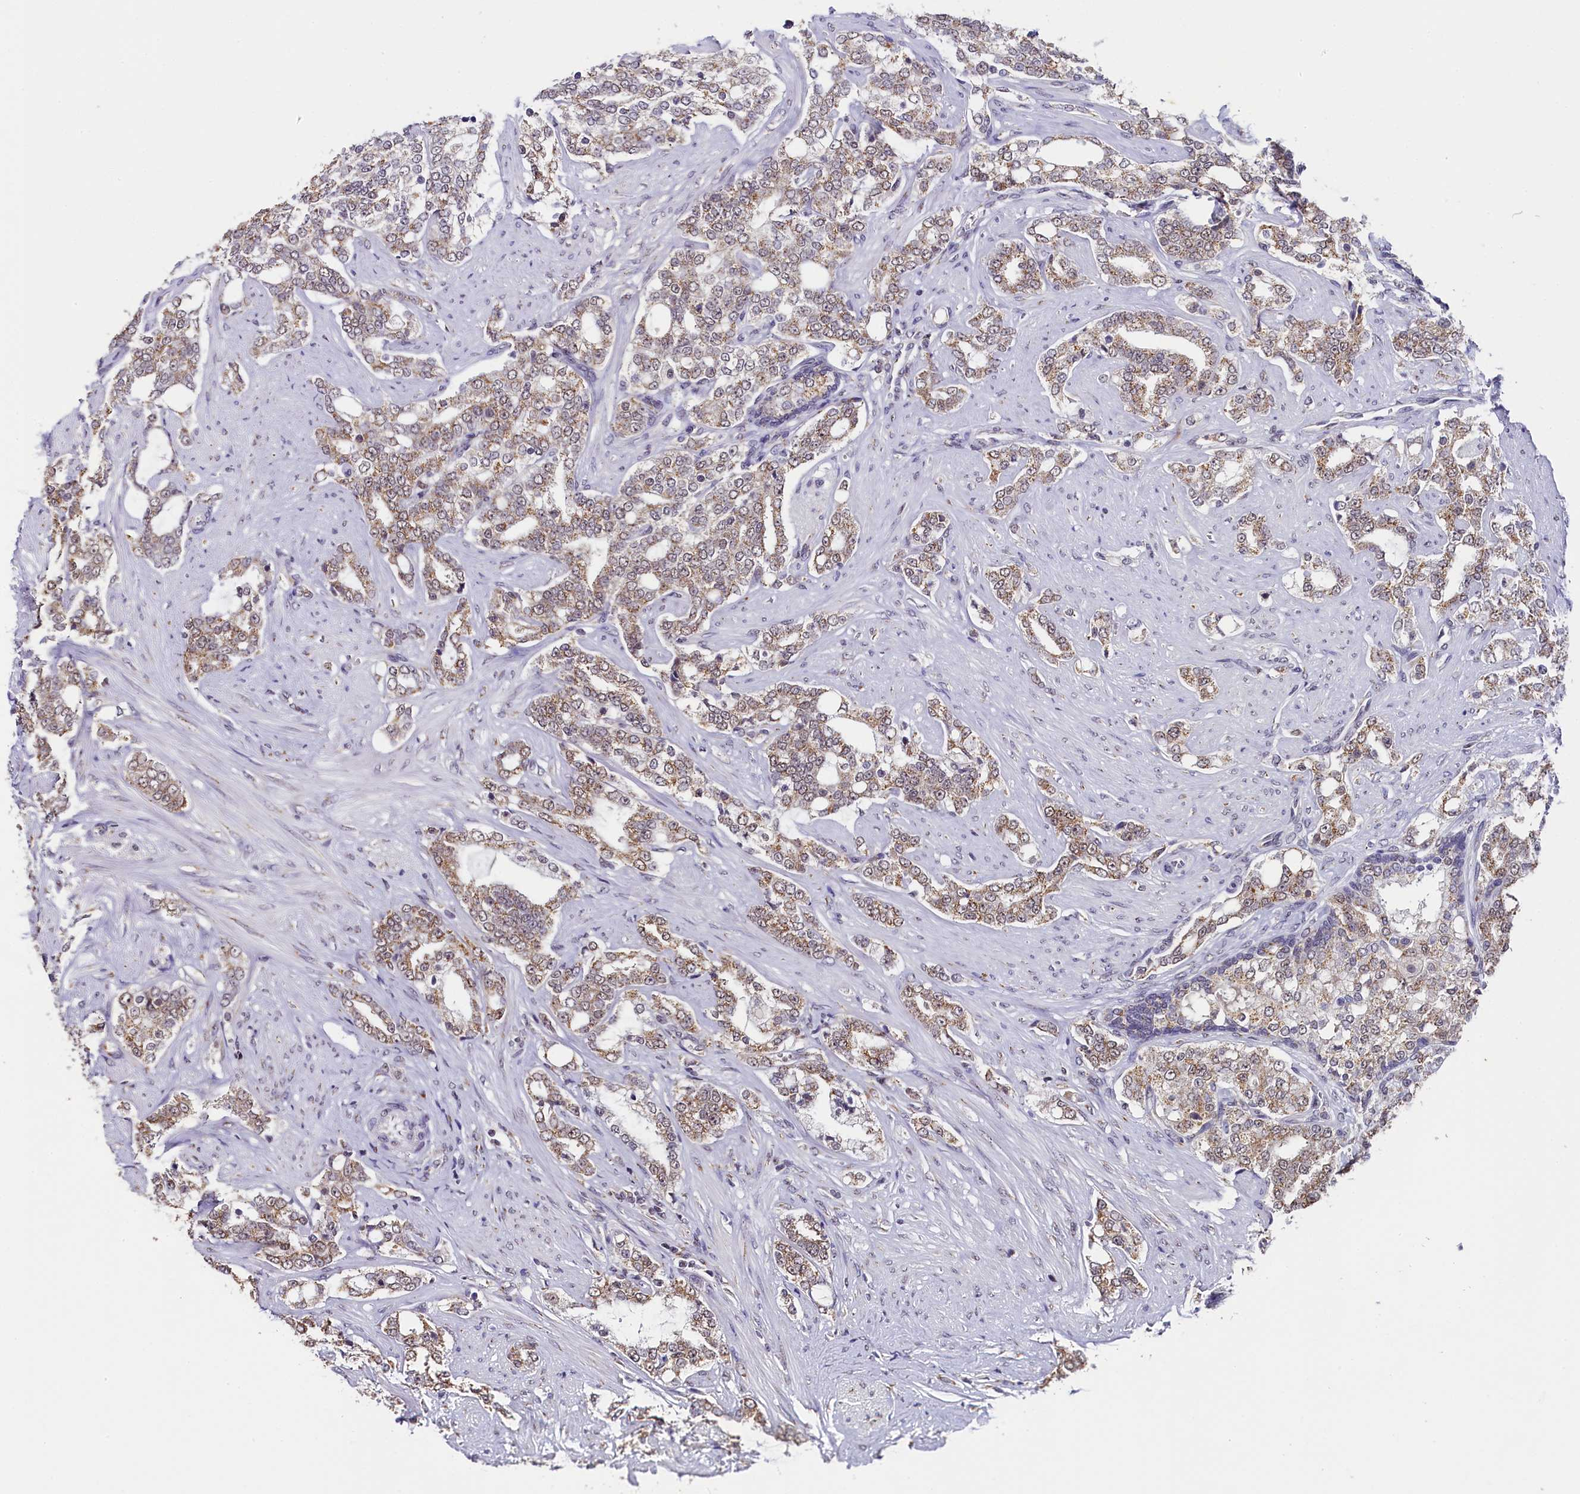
{"staining": {"intensity": "moderate", "quantity": "25%-75%", "location": "cytoplasmic/membranous"}, "tissue": "prostate cancer", "cell_type": "Tumor cells", "image_type": "cancer", "snomed": [{"axis": "morphology", "description": "Adenocarcinoma, High grade"}, {"axis": "topography", "description": "Prostate"}], "caption": "A histopathology image showing moderate cytoplasmic/membranous positivity in about 25%-75% of tumor cells in prostate cancer, as visualized by brown immunohistochemical staining.", "gene": "NCBP1", "patient": {"sex": "male", "age": 64}}